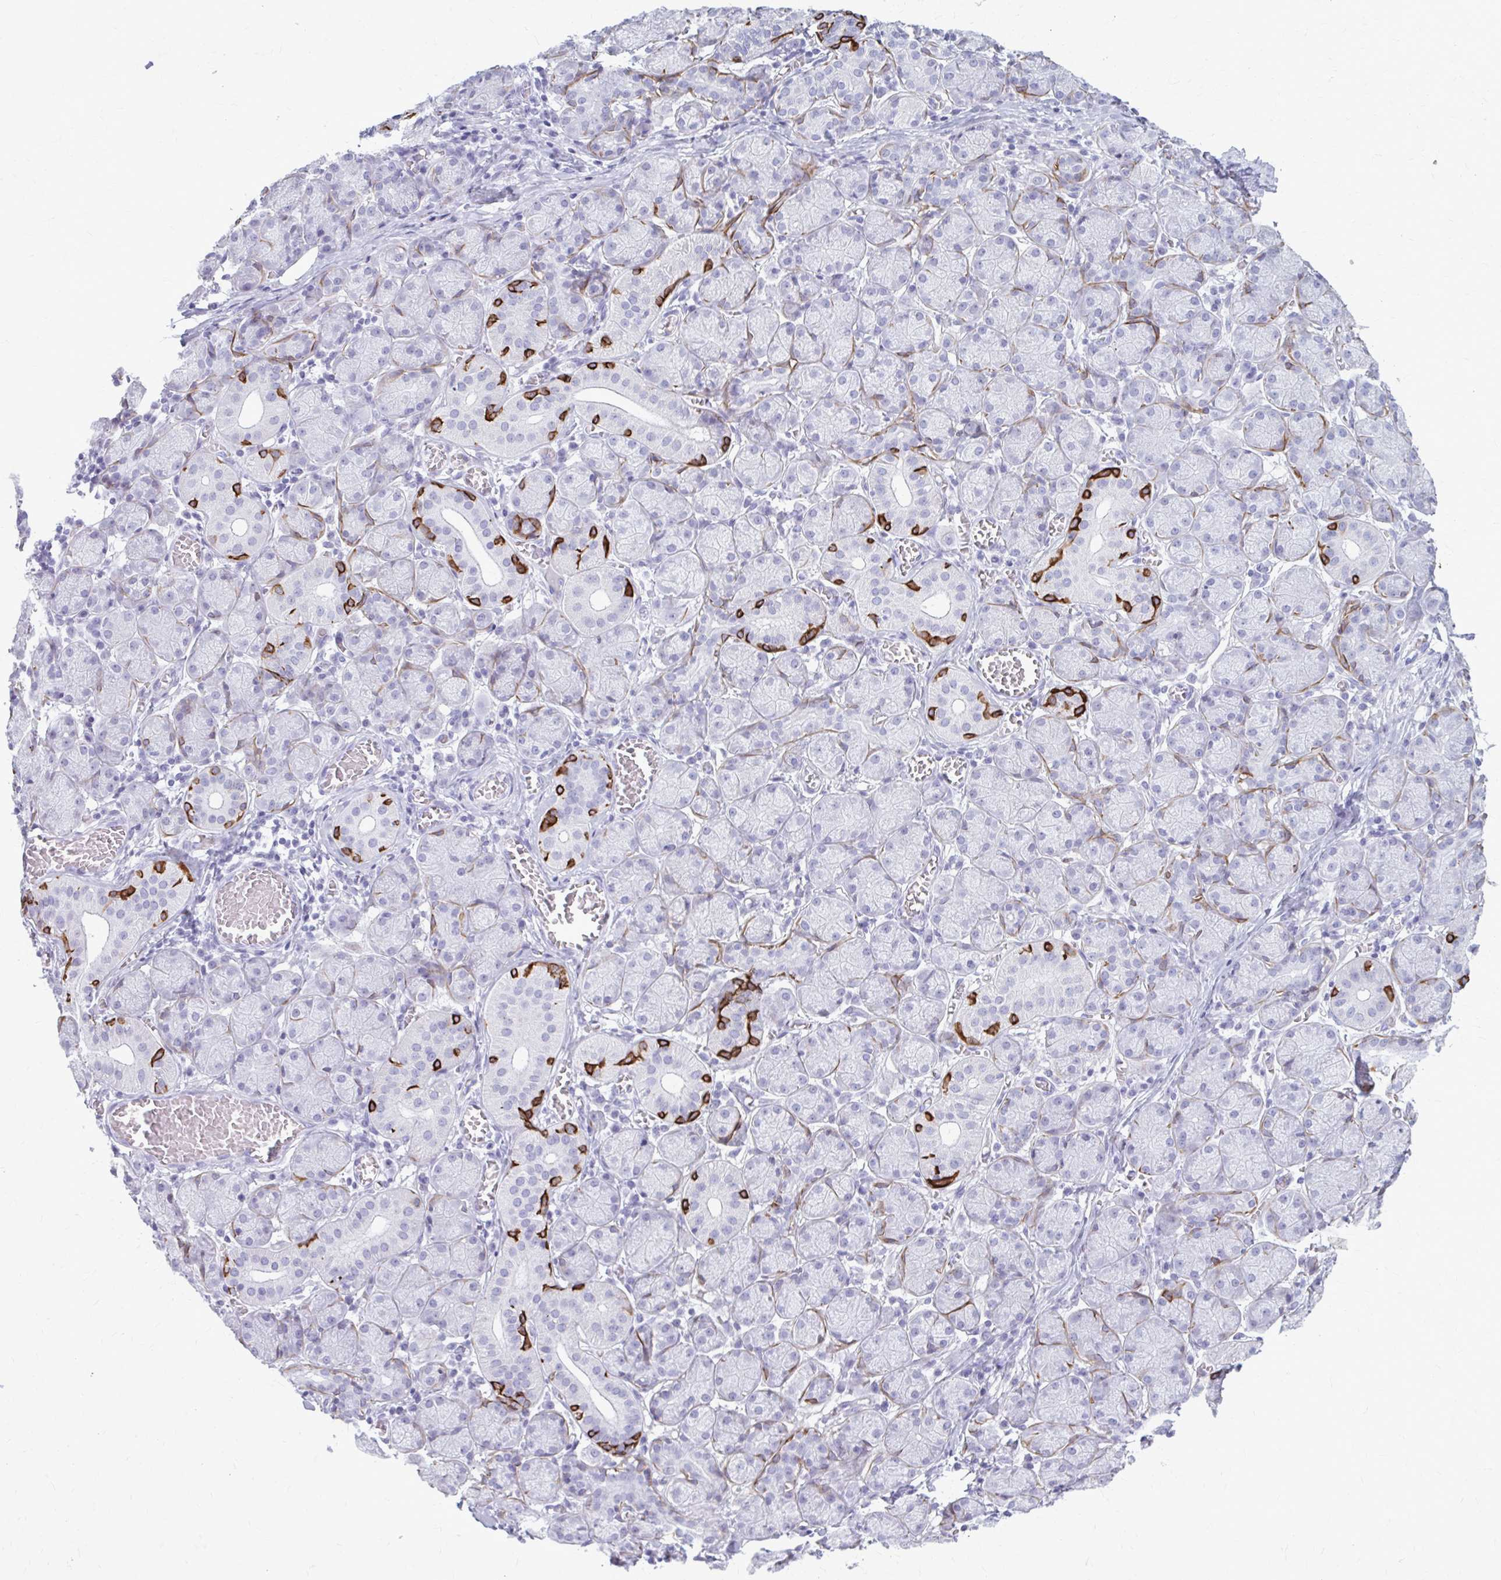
{"staining": {"intensity": "strong", "quantity": "<25%", "location": "cytoplasmic/membranous"}, "tissue": "salivary gland", "cell_type": "Glandular cells", "image_type": "normal", "snomed": [{"axis": "morphology", "description": "Normal tissue, NOS"}, {"axis": "topography", "description": "Salivary gland"}], "caption": "Immunohistochemical staining of benign human salivary gland demonstrates strong cytoplasmic/membranous protein staining in approximately <25% of glandular cells. (brown staining indicates protein expression, while blue staining denotes nuclei).", "gene": "KRT5", "patient": {"sex": "female", "age": 24}}